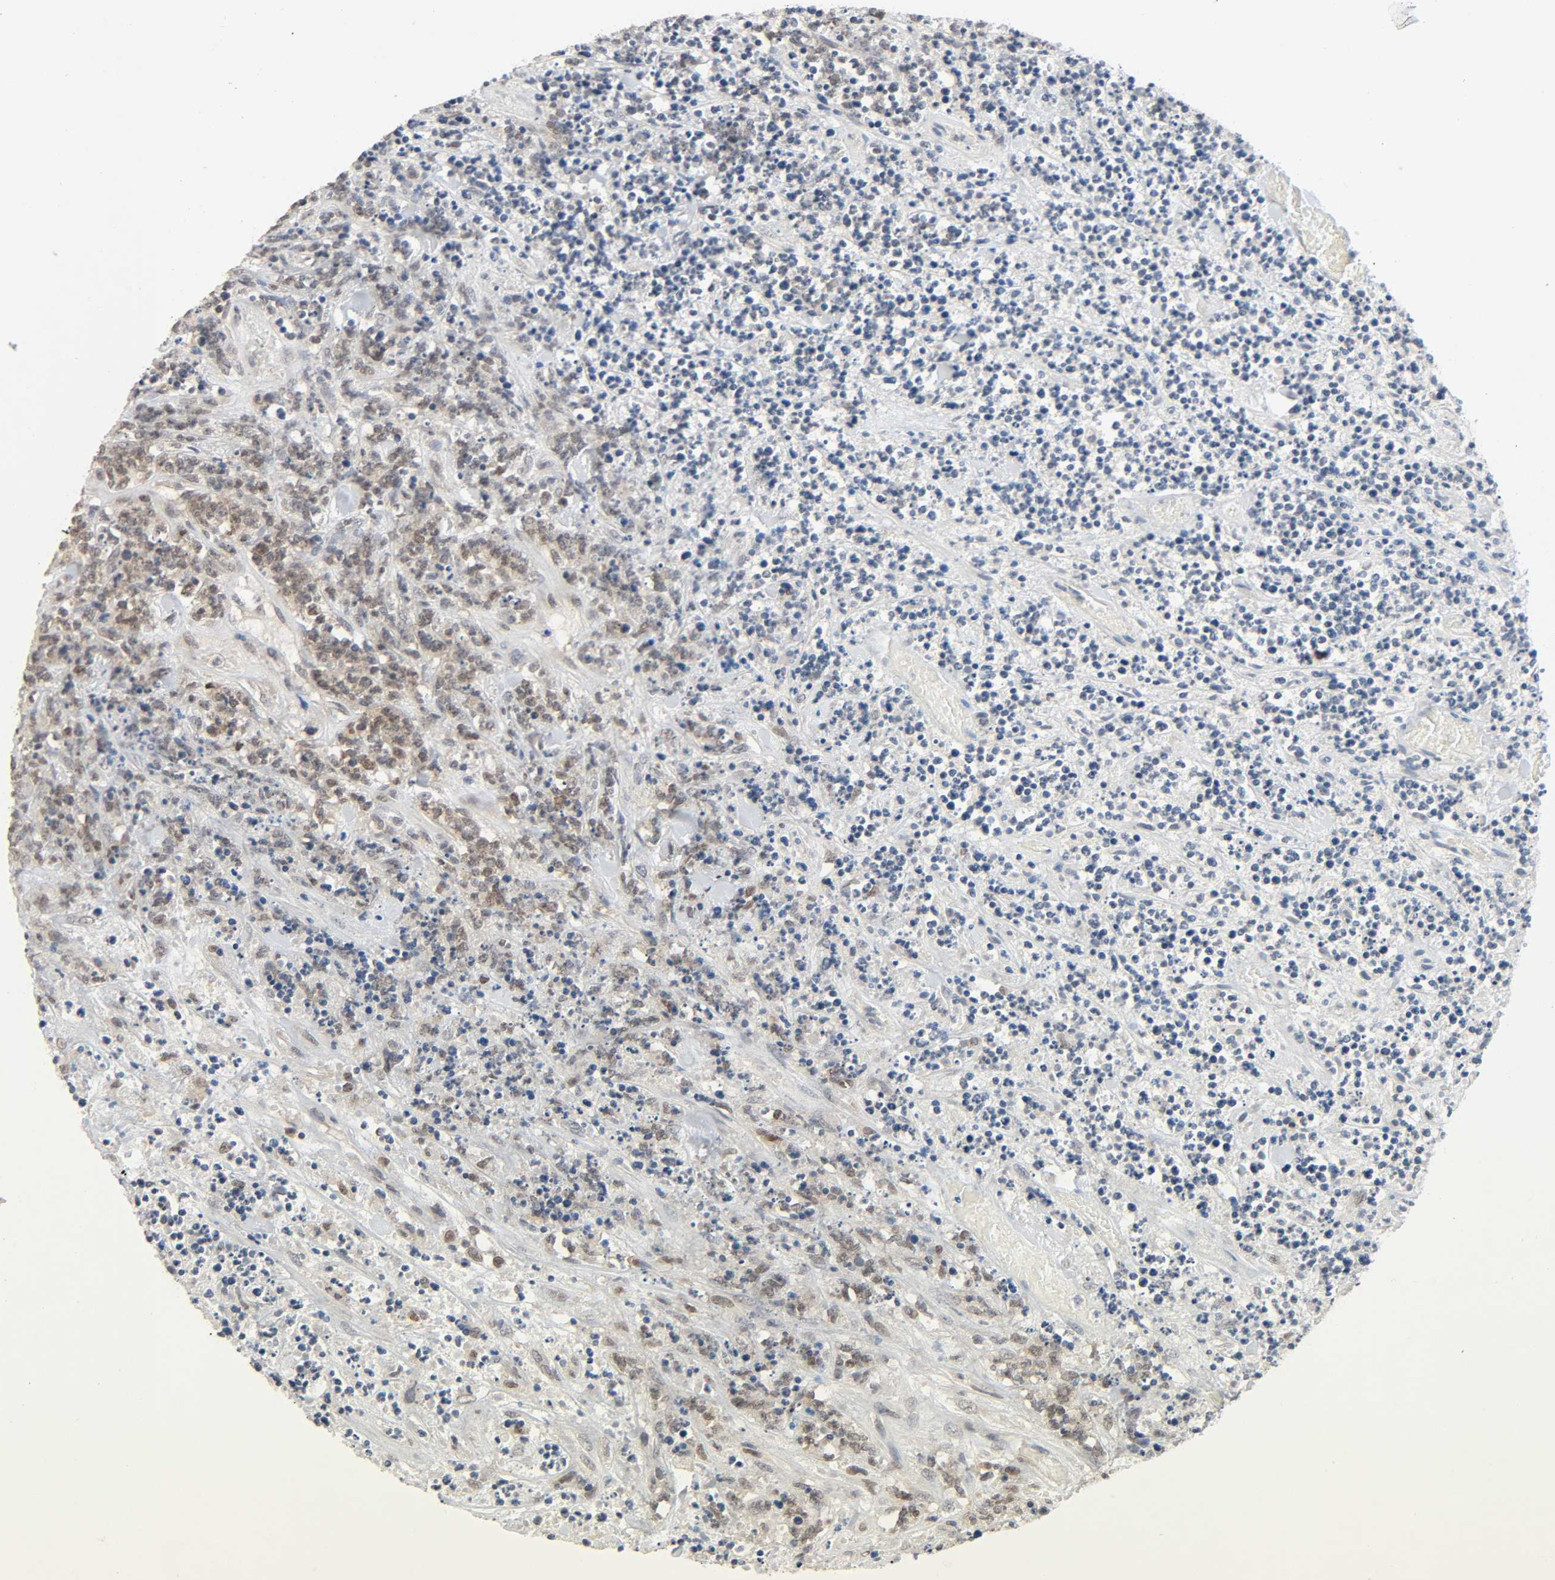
{"staining": {"intensity": "weak", "quantity": "<25%", "location": "nuclear"}, "tissue": "lymphoma", "cell_type": "Tumor cells", "image_type": "cancer", "snomed": [{"axis": "morphology", "description": "Malignant lymphoma, non-Hodgkin's type, High grade"}, {"axis": "topography", "description": "Soft tissue"}], "caption": "Tumor cells are negative for brown protein staining in high-grade malignant lymphoma, non-Hodgkin's type.", "gene": "MAPKAPK5", "patient": {"sex": "male", "age": 18}}